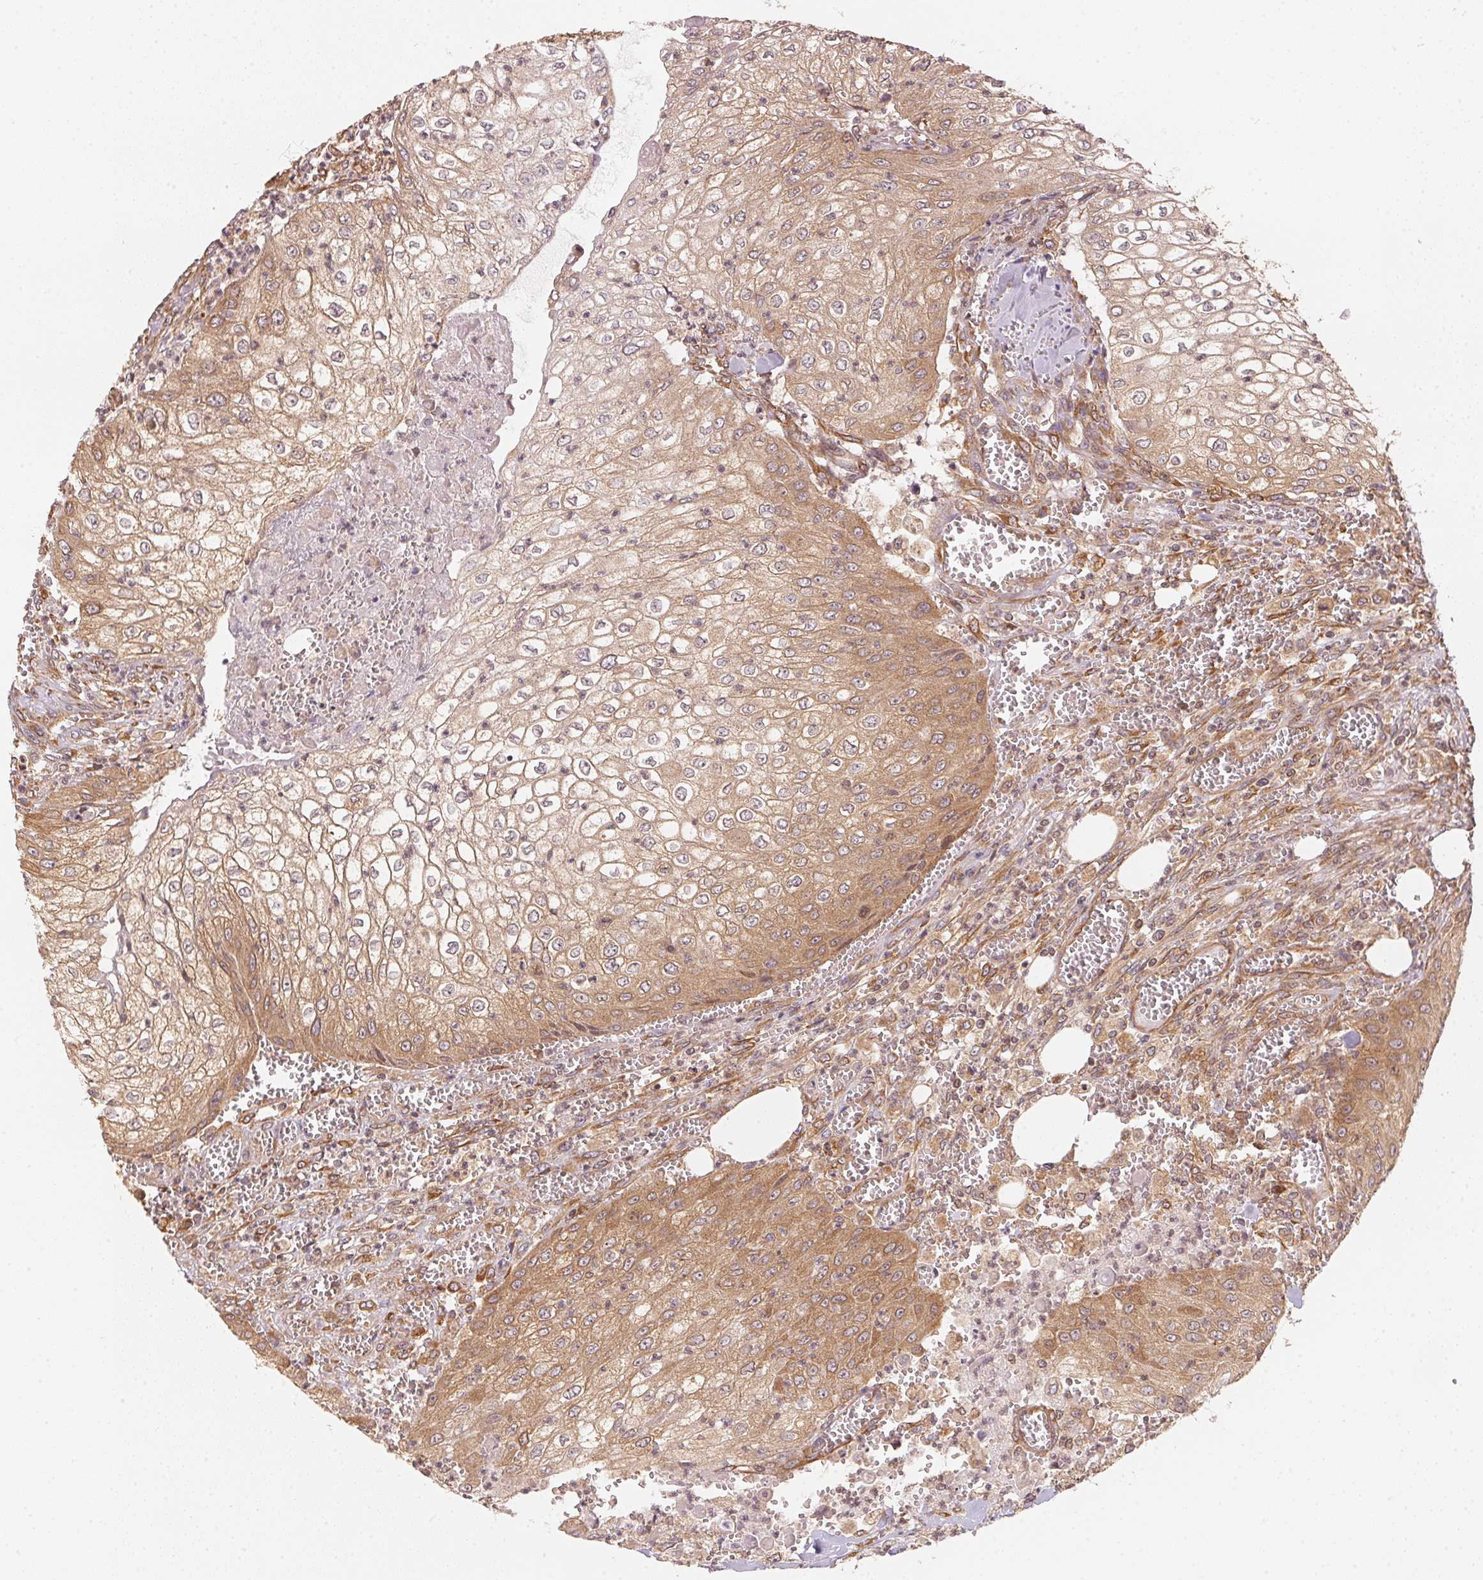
{"staining": {"intensity": "moderate", "quantity": "25%-75%", "location": "cytoplasmic/membranous"}, "tissue": "urothelial cancer", "cell_type": "Tumor cells", "image_type": "cancer", "snomed": [{"axis": "morphology", "description": "Urothelial carcinoma, High grade"}, {"axis": "topography", "description": "Urinary bladder"}], "caption": "About 25%-75% of tumor cells in human high-grade urothelial carcinoma demonstrate moderate cytoplasmic/membranous protein positivity as visualized by brown immunohistochemical staining.", "gene": "STRN4", "patient": {"sex": "male", "age": 62}}